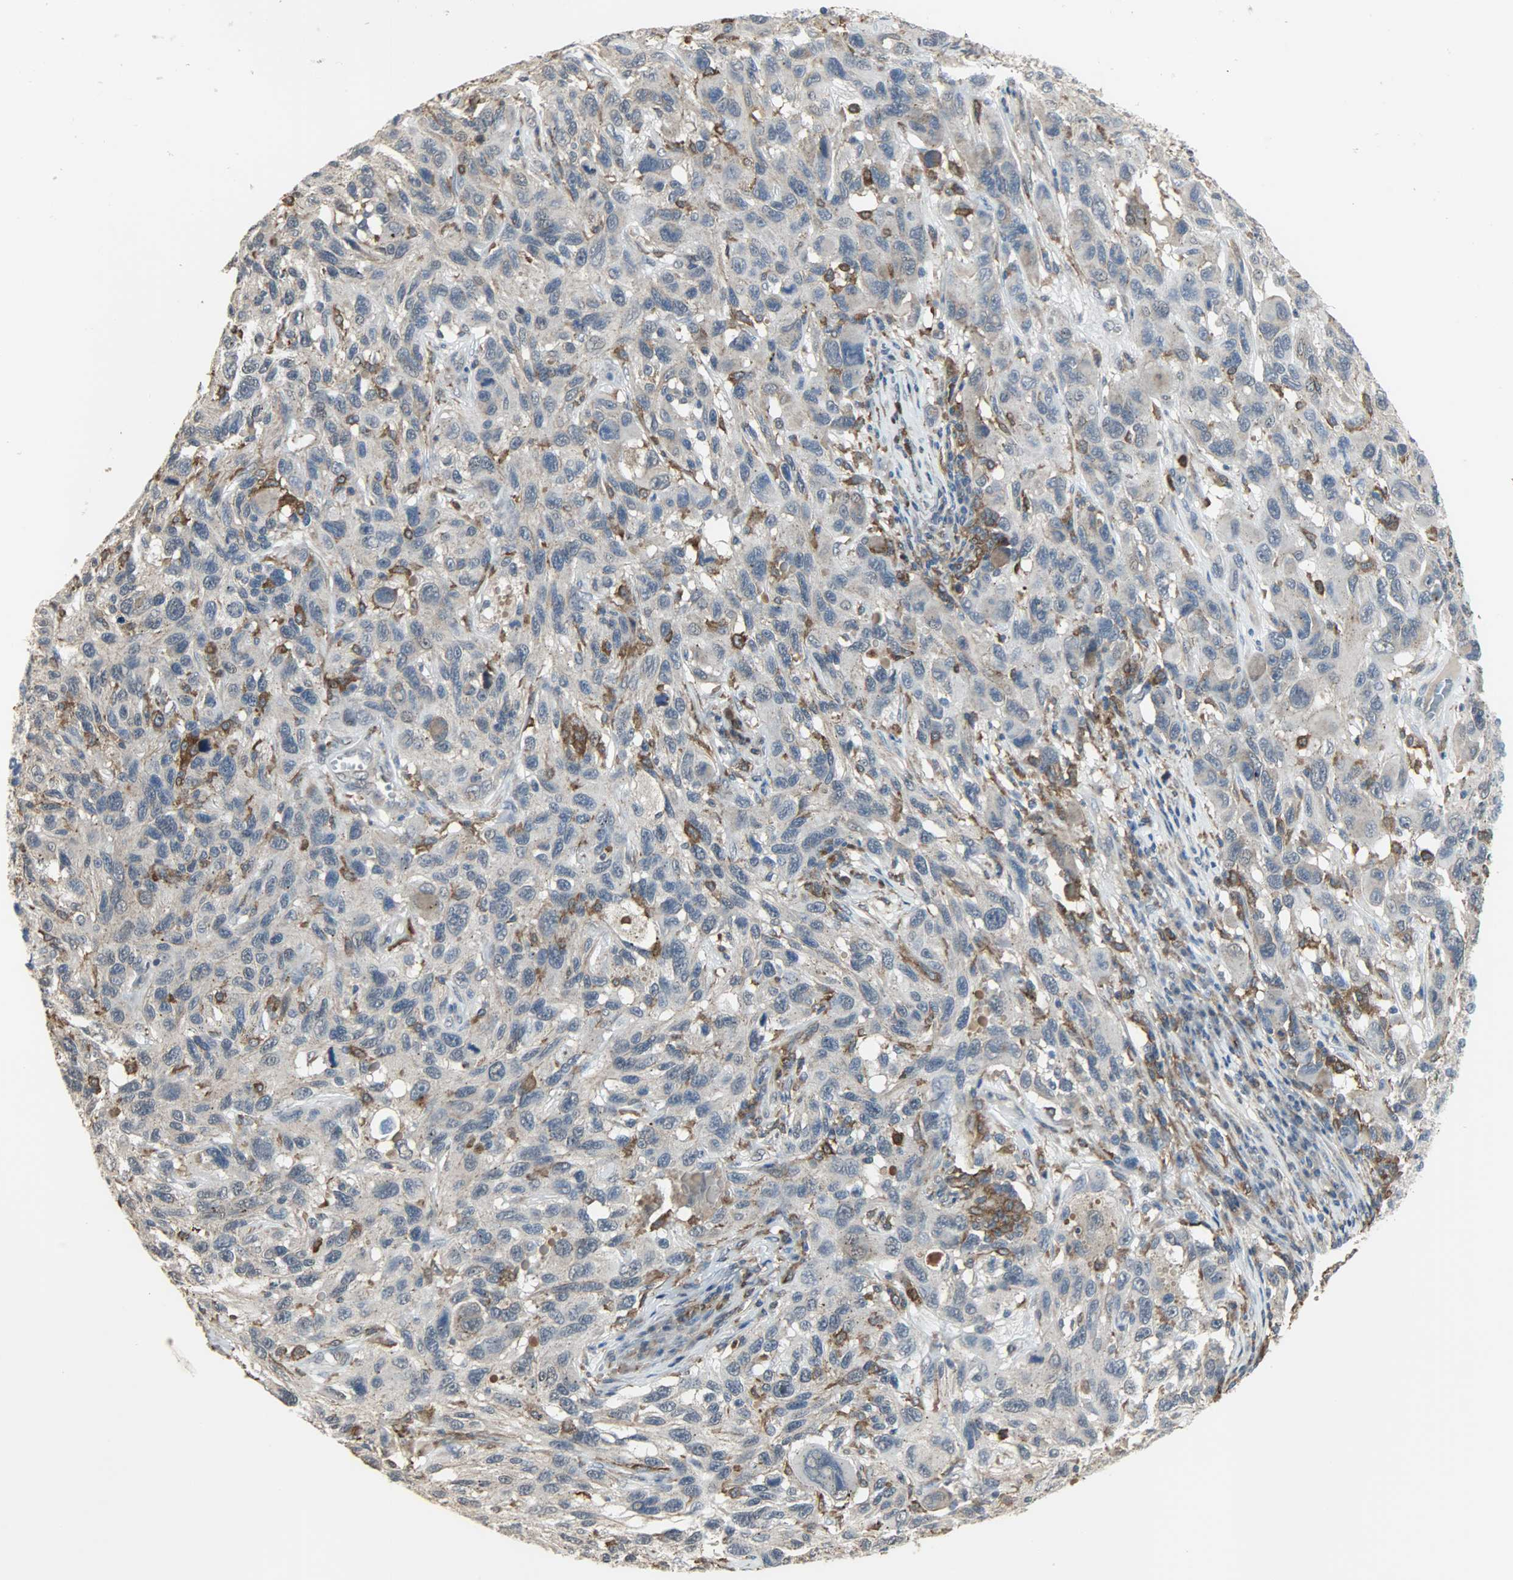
{"staining": {"intensity": "weak", "quantity": "<25%", "location": "cytoplasmic/membranous"}, "tissue": "melanoma", "cell_type": "Tumor cells", "image_type": "cancer", "snomed": [{"axis": "morphology", "description": "Malignant melanoma, NOS"}, {"axis": "topography", "description": "Skin"}], "caption": "The image demonstrates no significant staining in tumor cells of malignant melanoma.", "gene": "SKAP2", "patient": {"sex": "male", "age": 53}}